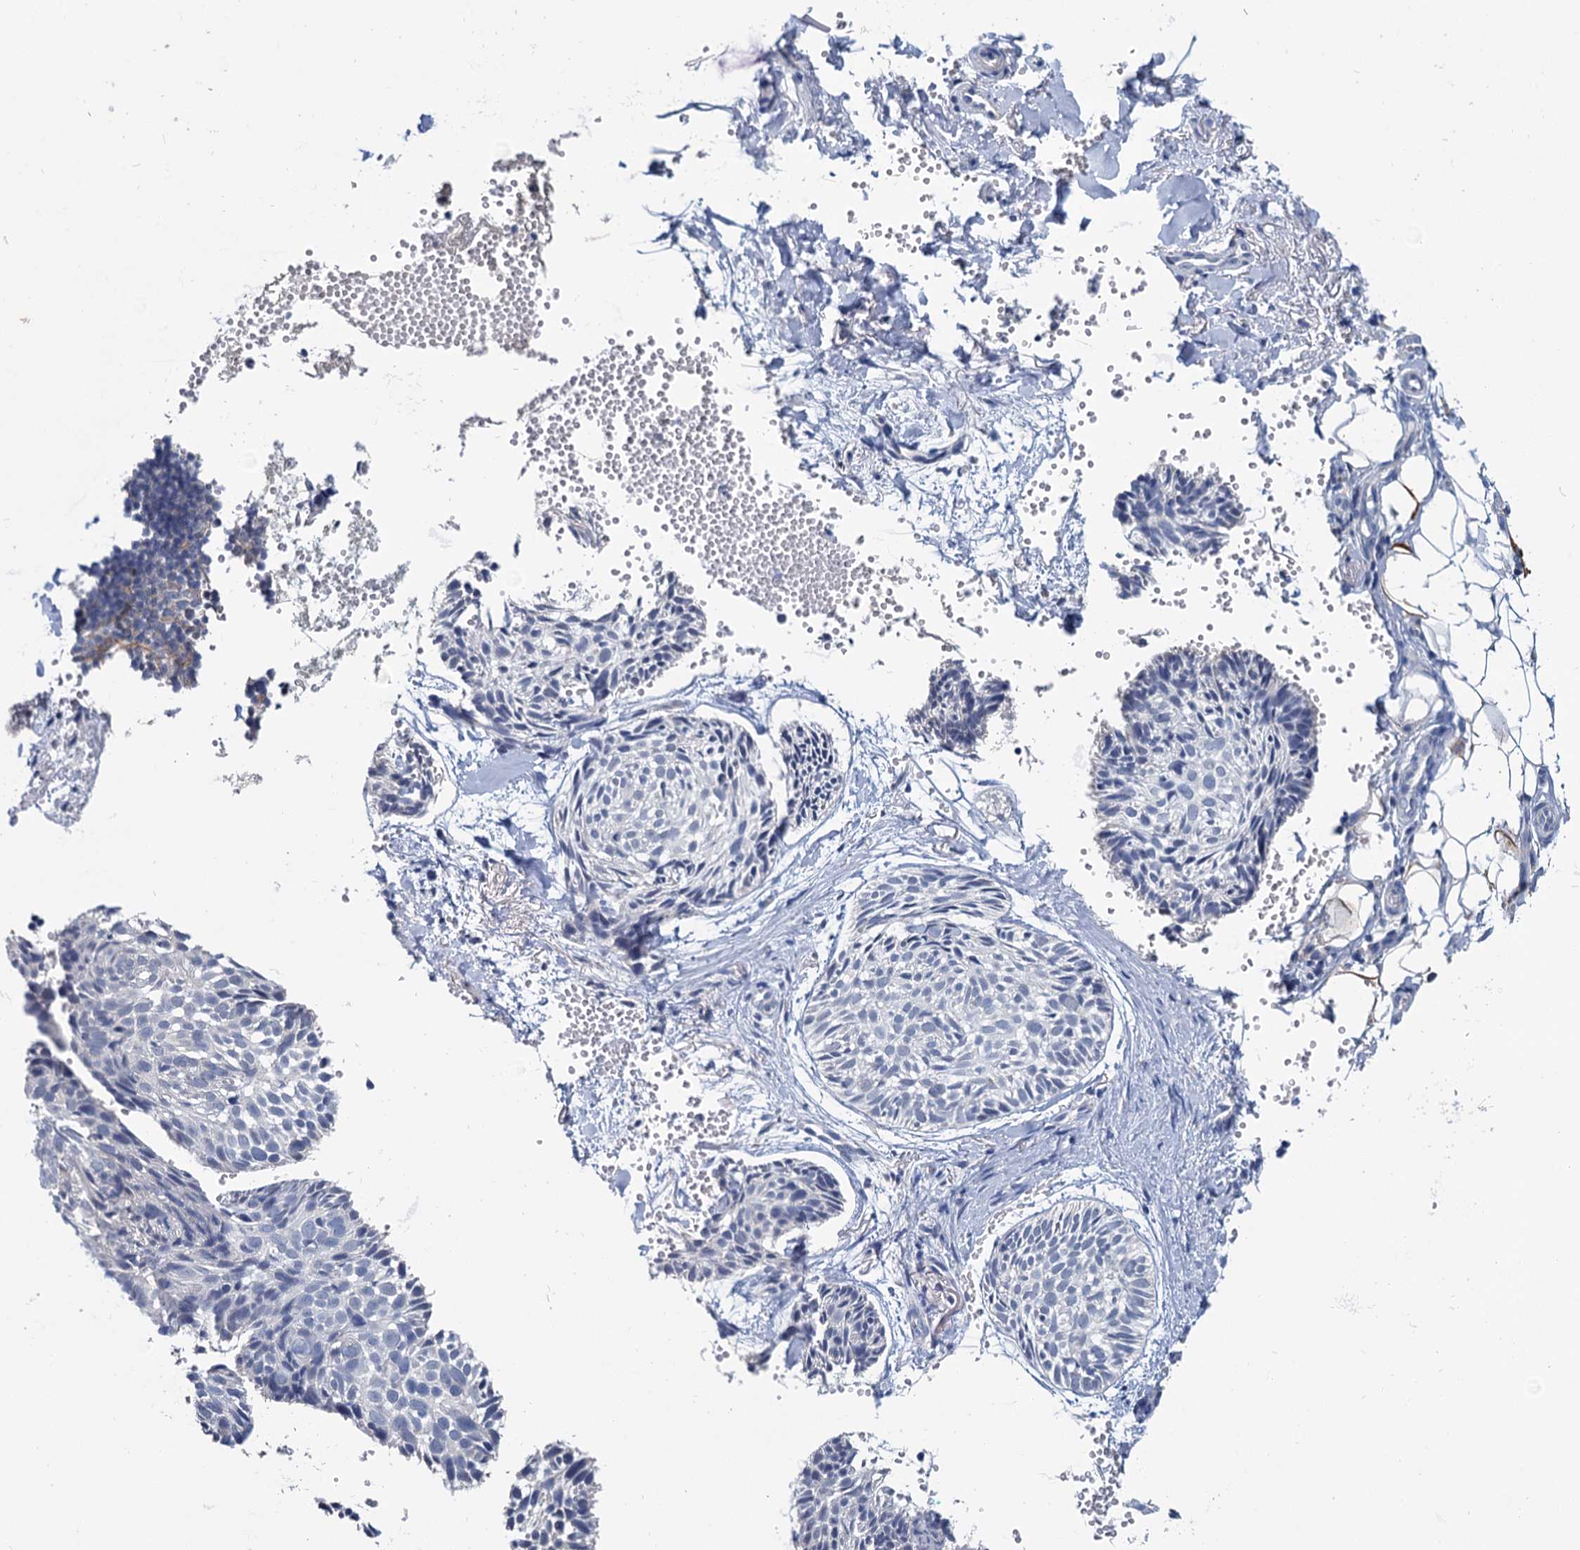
{"staining": {"intensity": "negative", "quantity": "none", "location": "none"}, "tissue": "skin cancer", "cell_type": "Tumor cells", "image_type": "cancer", "snomed": [{"axis": "morphology", "description": "Normal tissue, NOS"}, {"axis": "morphology", "description": "Basal cell carcinoma"}, {"axis": "topography", "description": "Skin"}], "caption": "Histopathology image shows no significant protein staining in tumor cells of skin basal cell carcinoma.", "gene": "ANKRD42", "patient": {"sex": "male", "age": 66}}